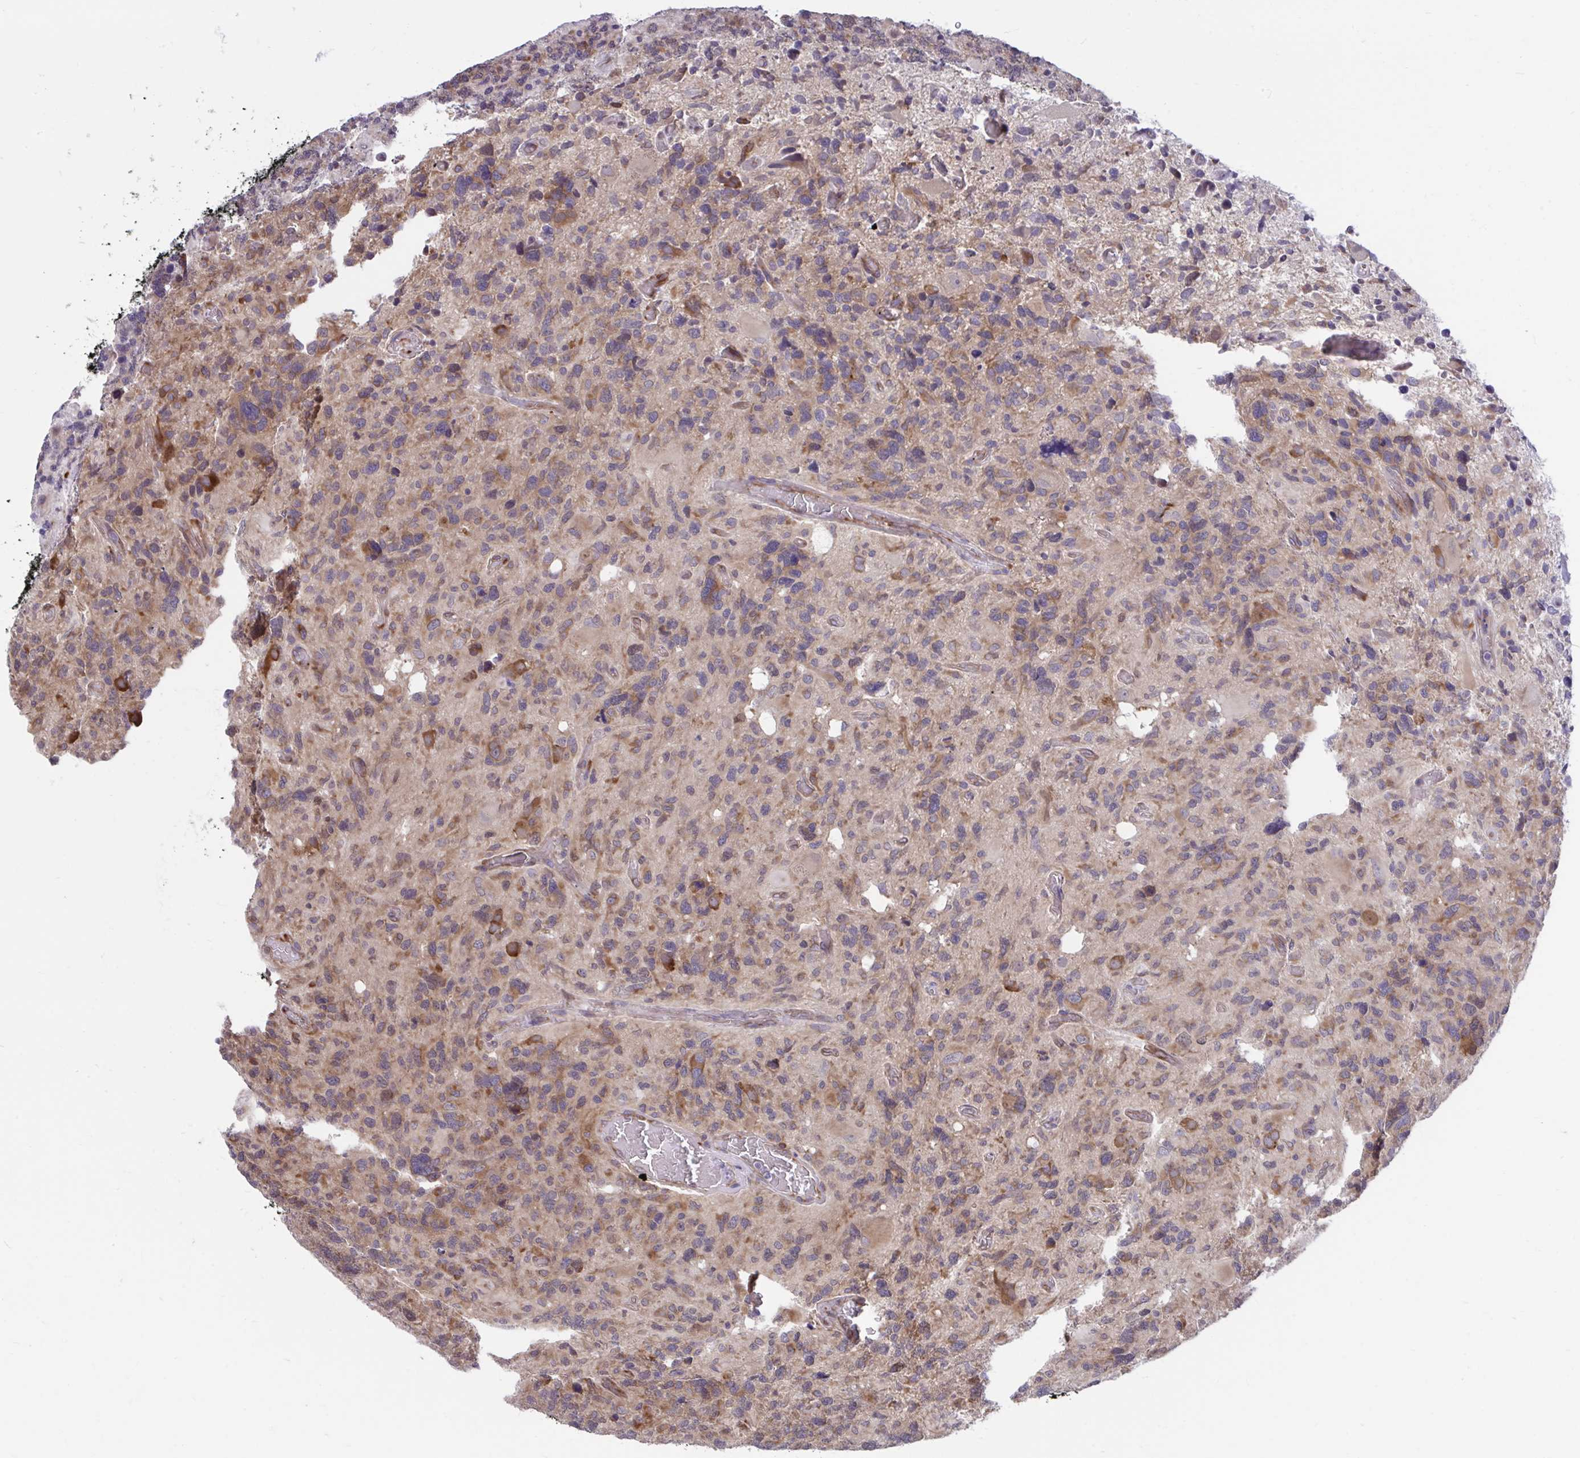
{"staining": {"intensity": "moderate", "quantity": ">75%", "location": "cytoplasmic/membranous"}, "tissue": "glioma", "cell_type": "Tumor cells", "image_type": "cancer", "snomed": [{"axis": "morphology", "description": "Glioma, malignant, High grade"}, {"axis": "topography", "description": "Brain"}], "caption": "Immunohistochemistry (IHC) of glioma exhibits medium levels of moderate cytoplasmic/membranous positivity in about >75% of tumor cells. Using DAB (3,3'-diaminobenzidine) (brown) and hematoxylin (blue) stains, captured at high magnification using brightfield microscopy.", "gene": "SELENON", "patient": {"sex": "male", "age": 49}}